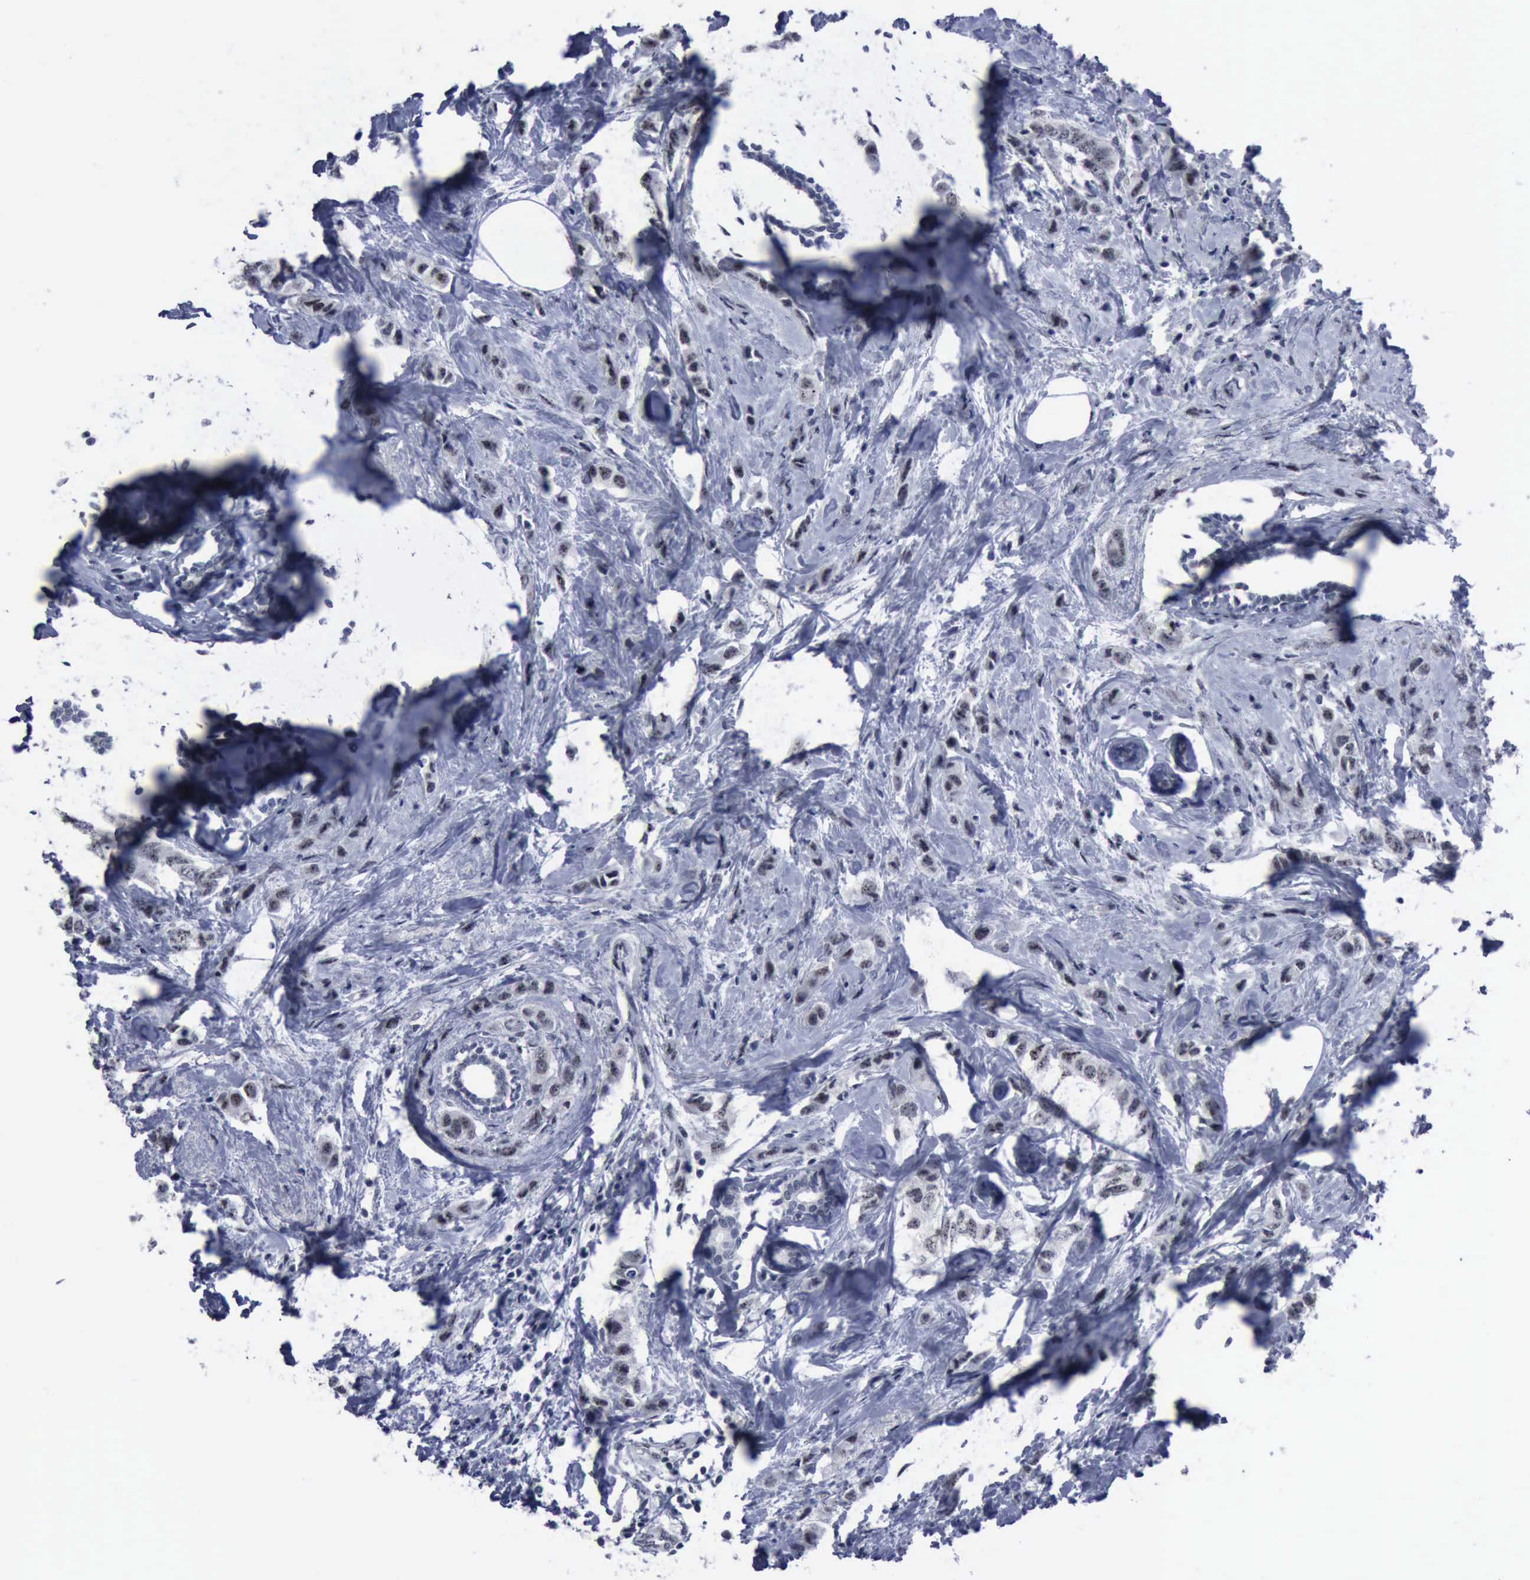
{"staining": {"intensity": "negative", "quantity": "none", "location": "none"}, "tissue": "breast cancer", "cell_type": "Tumor cells", "image_type": "cancer", "snomed": [{"axis": "morphology", "description": "Normal tissue, NOS"}, {"axis": "morphology", "description": "Duct carcinoma"}, {"axis": "topography", "description": "Breast"}], "caption": "Immunohistochemistry micrograph of neoplastic tissue: breast cancer stained with DAB reveals no significant protein positivity in tumor cells. The staining was performed using DAB (3,3'-diaminobenzidine) to visualize the protein expression in brown, while the nuclei were stained in blue with hematoxylin (Magnification: 20x).", "gene": "BRD1", "patient": {"sex": "female", "age": 50}}